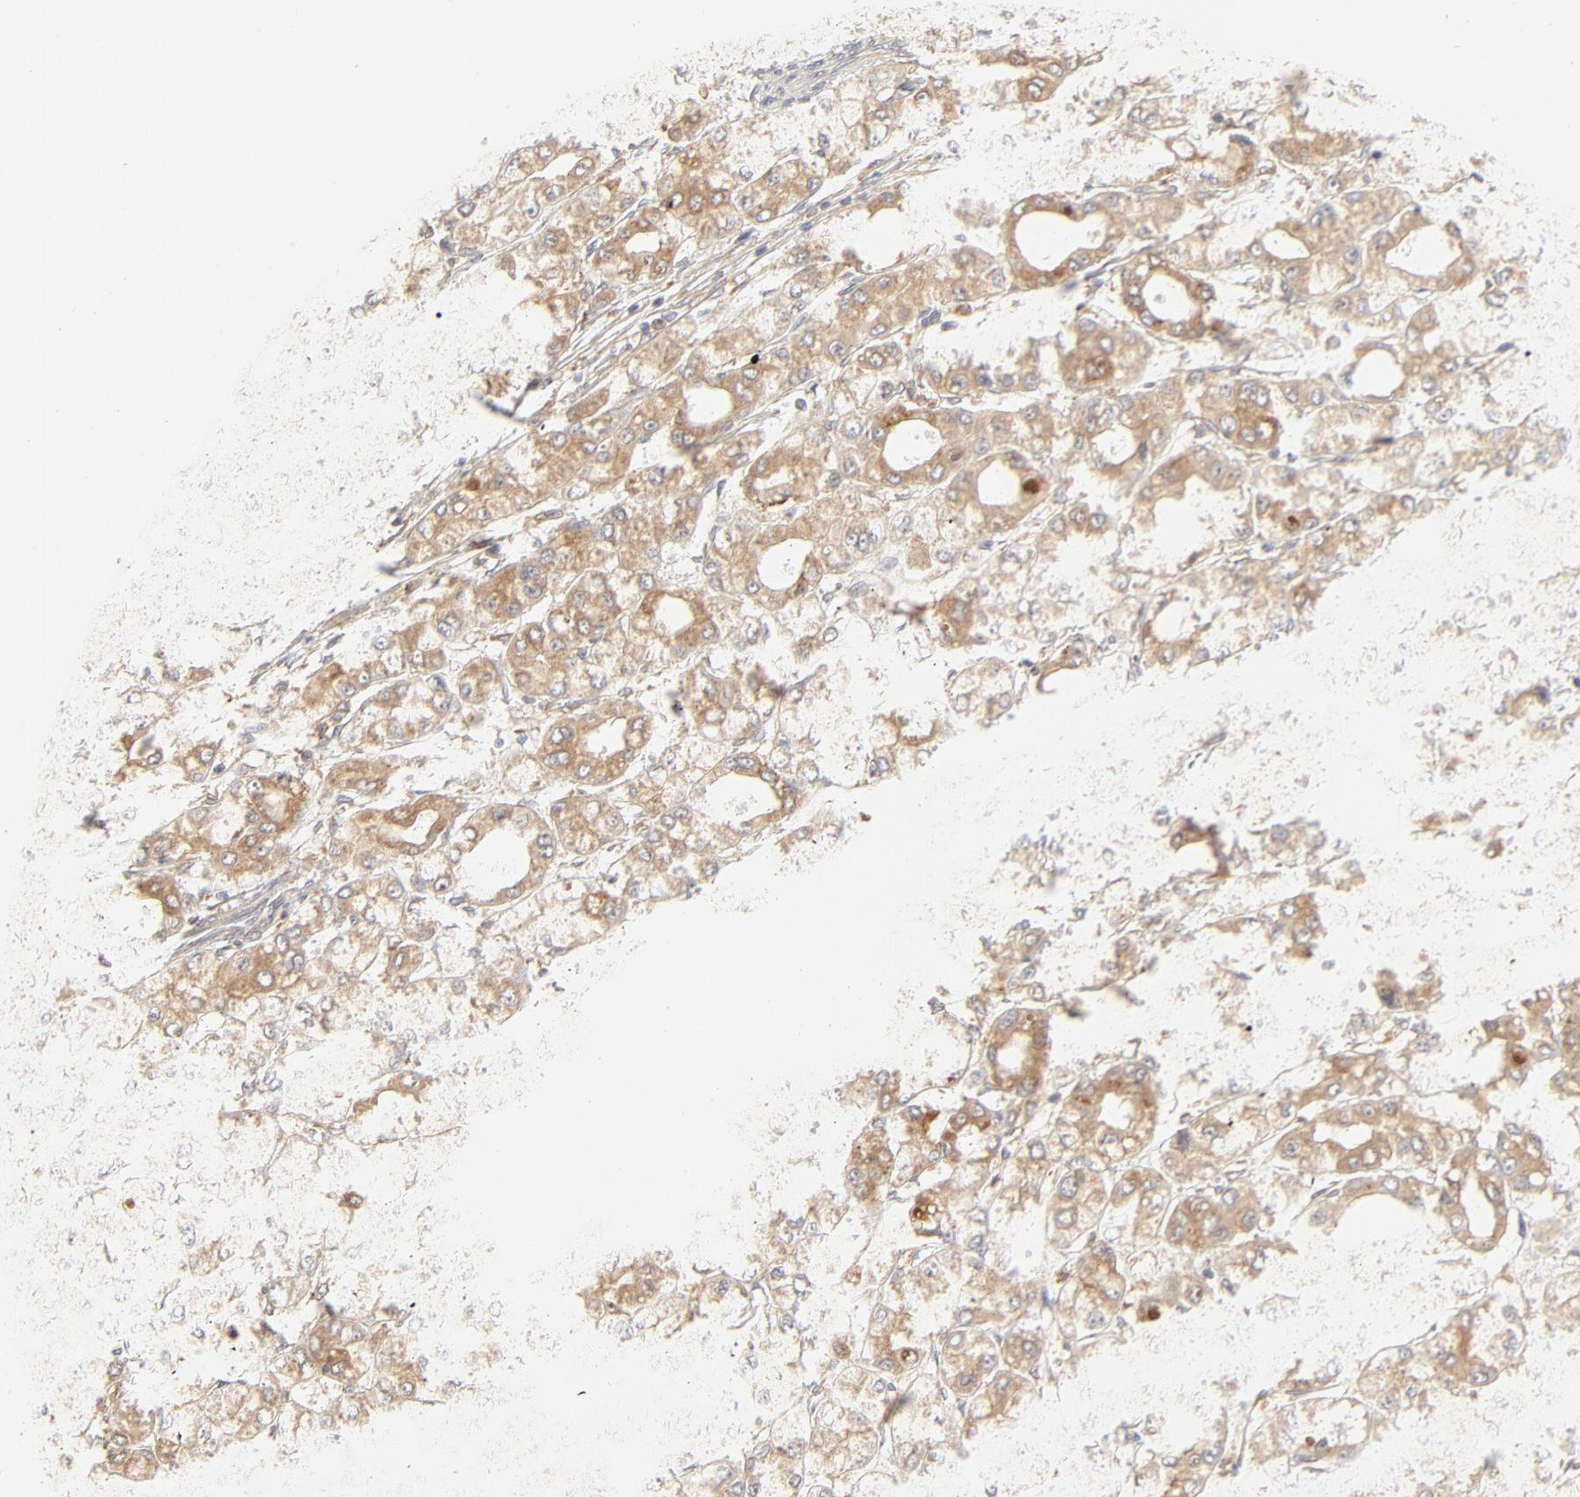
{"staining": {"intensity": "strong", "quantity": ">75%", "location": "cytoplasmic/membranous"}, "tissue": "liver cancer", "cell_type": "Tumor cells", "image_type": "cancer", "snomed": [{"axis": "morphology", "description": "Carcinoma, Hepatocellular, NOS"}, {"axis": "topography", "description": "Liver"}], "caption": "DAB (3,3'-diaminobenzidine) immunohistochemical staining of human liver cancer (hepatocellular carcinoma) demonstrates strong cytoplasmic/membranous protein expression in approximately >75% of tumor cells.", "gene": "PARP12", "patient": {"sex": "male", "age": 69}}